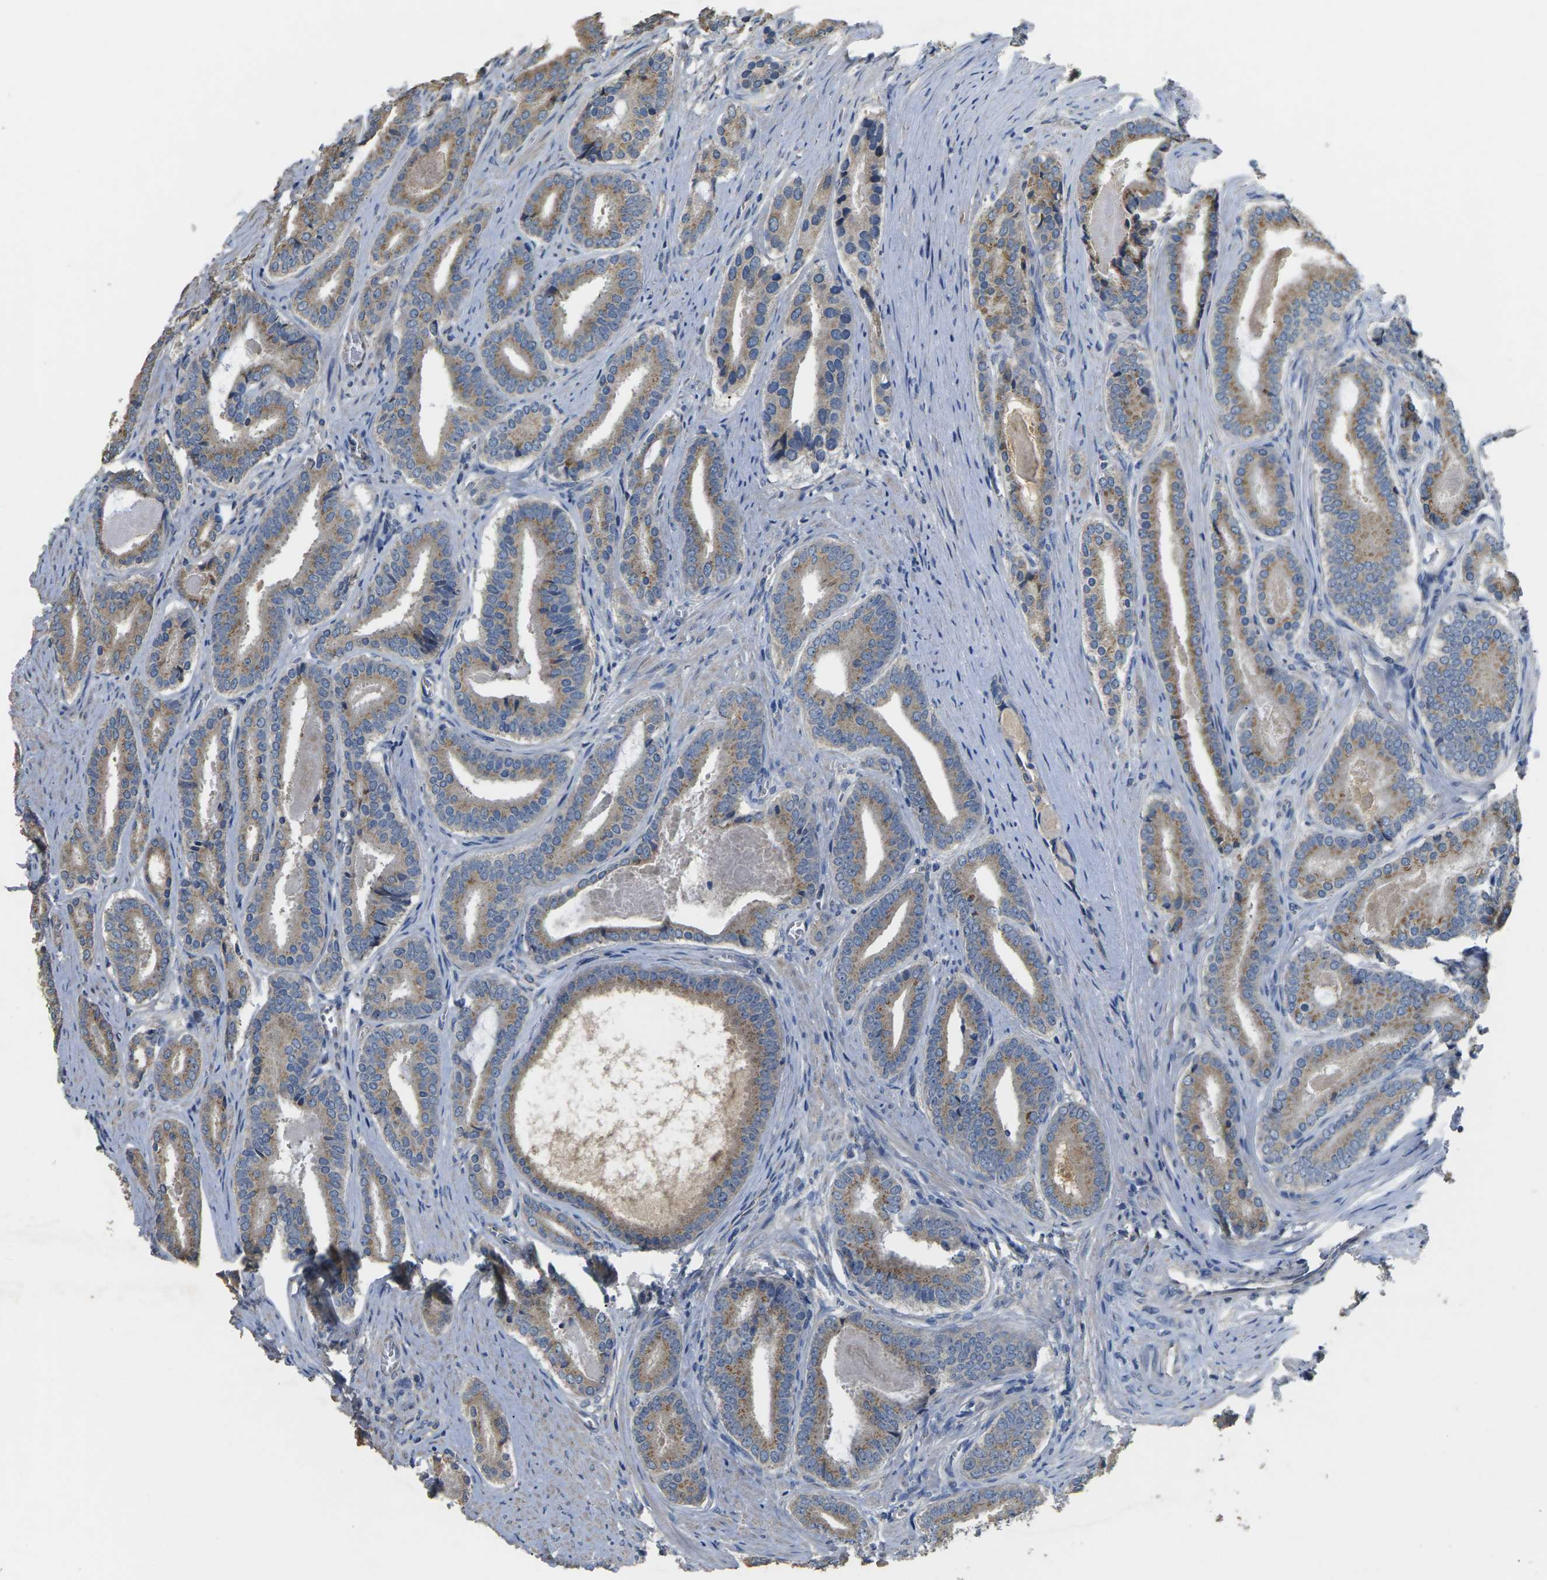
{"staining": {"intensity": "weak", "quantity": "25%-75%", "location": "cytoplasmic/membranous"}, "tissue": "prostate cancer", "cell_type": "Tumor cells", "image_type": "cancer", "snomed": [{"axis": "morphology", "description": "Adenocarcinoma, High grade"}, {"axis": "topography", "description": "Prostate"}], "caption": "IHC micrograph of neoplastic tissue: prostate cancer stained using immunohistochemistry demonstrates low levels of weak protein expression localized specifically in the cytoplasmic/membranous of tumor cells, appearing as a cytoplasmic/membranous brown color.", "gene": "B4GAT1", "patient": {"sex": "male", "age": 60}}